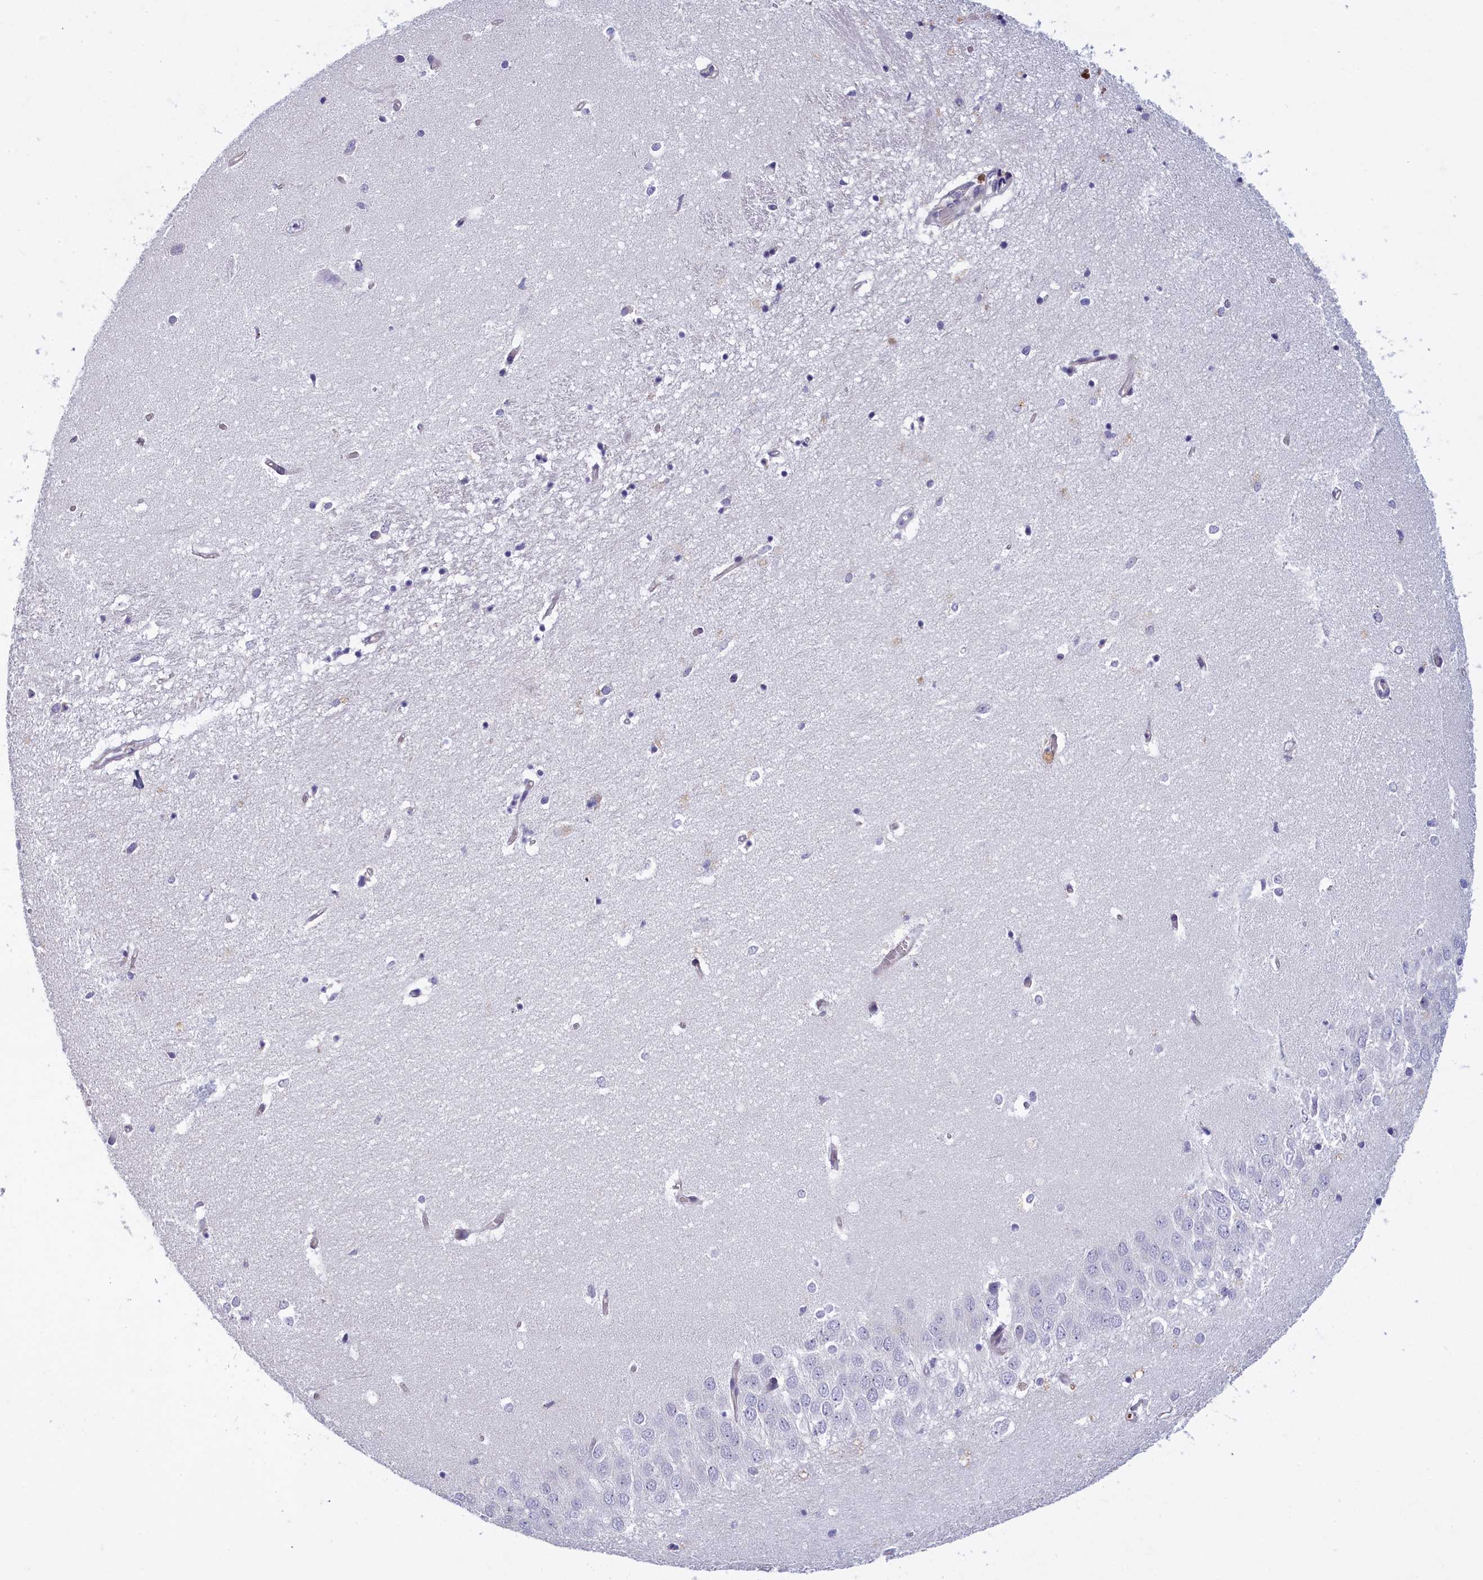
{"staining": {"intensity": "negative", "quantity": "none", "location": "none"}, "tissue": "hippocampus", "cell_type": "Glial cells", "image_type": "normal", "snomed": [{"axis": "morphology", "description": "Normal tissue, NOS"}, {"axis": "topography", "description": "Hippocampus"}], "caption": "Hippocampus stained for a protein using IHC reveals no positivity glial cells.", "gene": "NOL10", "patient": {"sex": "female", "age": 64}}